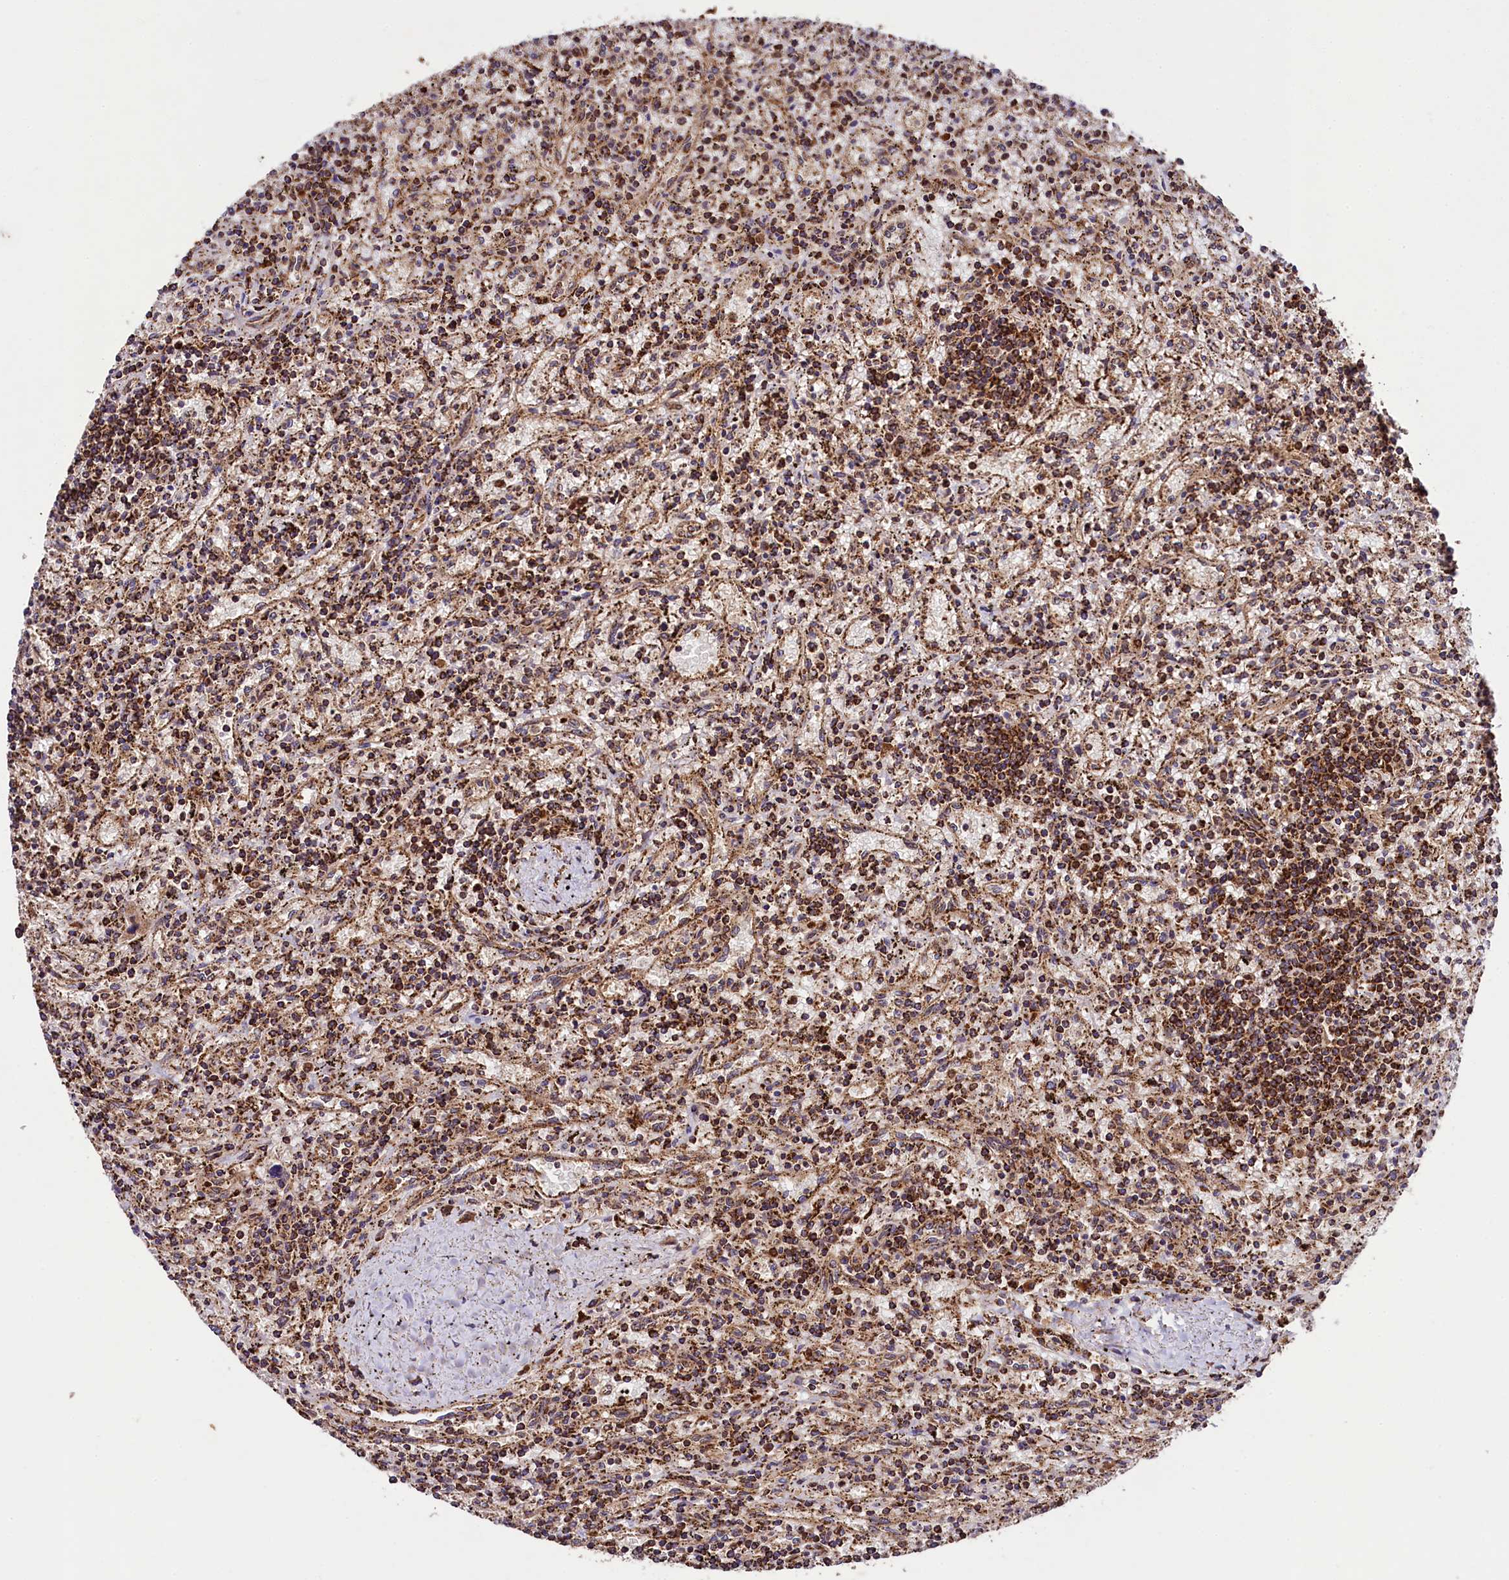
{"staining": {"intensity": "strong", "quantity": ">75%", "location": "cytoplasmic/membranous"}, "tissue": "lymphoma", "cell_type": "Tumor cells", "image_type": "cancer", "snomed": [{"axis": "morphology", "description": "Malignant lymphoma, non-Hodgkin's type, Low grade"}, {"axis": "topography", "description": "Spleen"}], "caption": "Protein expression analysis of human low-grade malignant lymphoma, non-Hodgkin's type reveals strong cytoplasmic/membranous positivity in approximately >75% of tumor cells. (brown staining indicates protein expression, while blue staining denotes nuclei).", "gene": "CLYBL", "patient": {"sex": "male", "age": 76}}